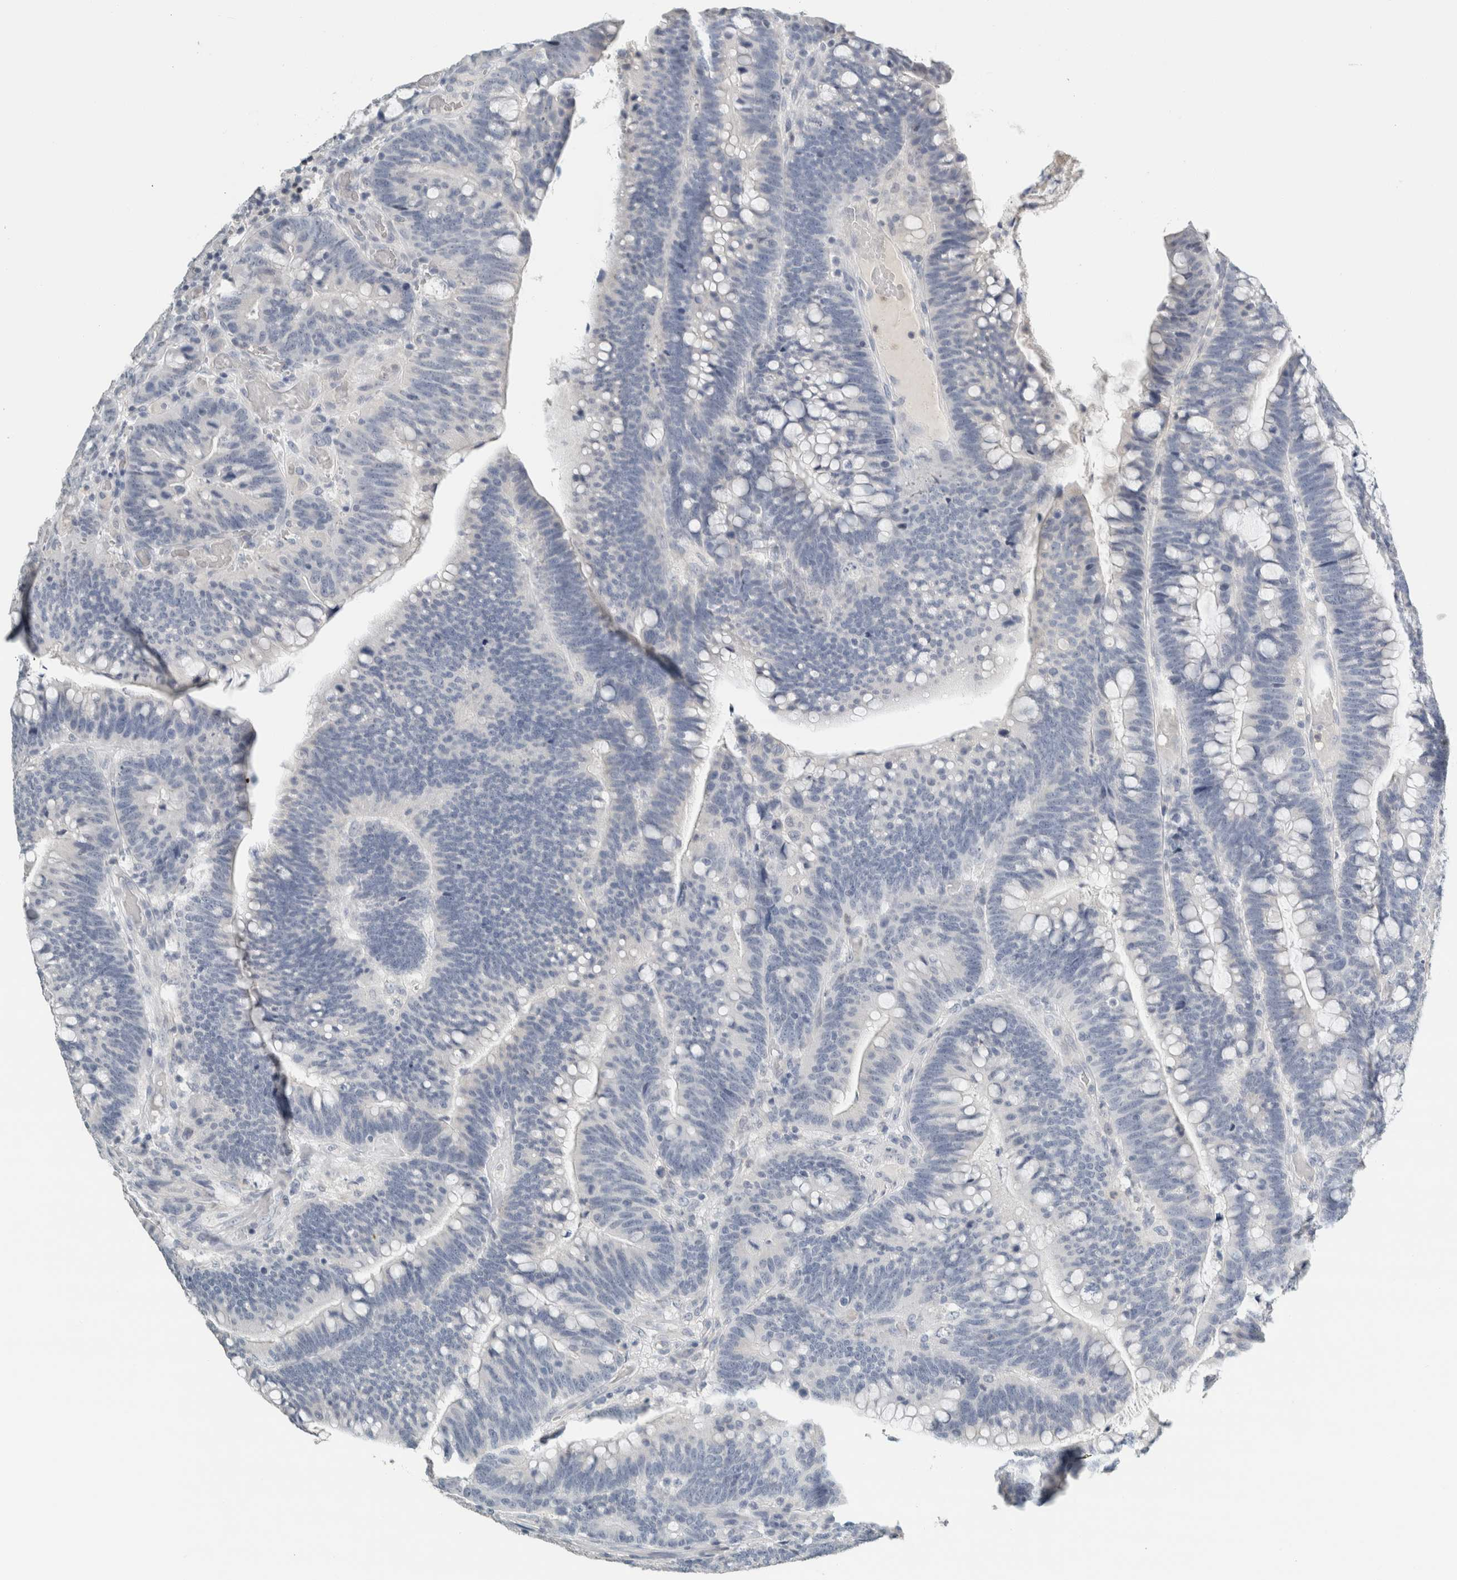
{"staining": {"intensity": "negative", "quantity": "none", "location": "none"}, "tissue": "colorectal cancer", "cell_type": "Tumor cells", "image_type": "cancer", "snomed": [{"axis": "morphology", "description": "Normal tissue, NOS"}, {"axis": "morphology", "description": "Adenocarcinoma, NOS"}, {"axis": "topography", "description": "Colon"}], "caption": "DAB immunohistochemical staining of colorectal cancer reveals no significant expression in tumor cells.", "gene": "CRAT", "patient": {"sex": "female", "age": 66}}